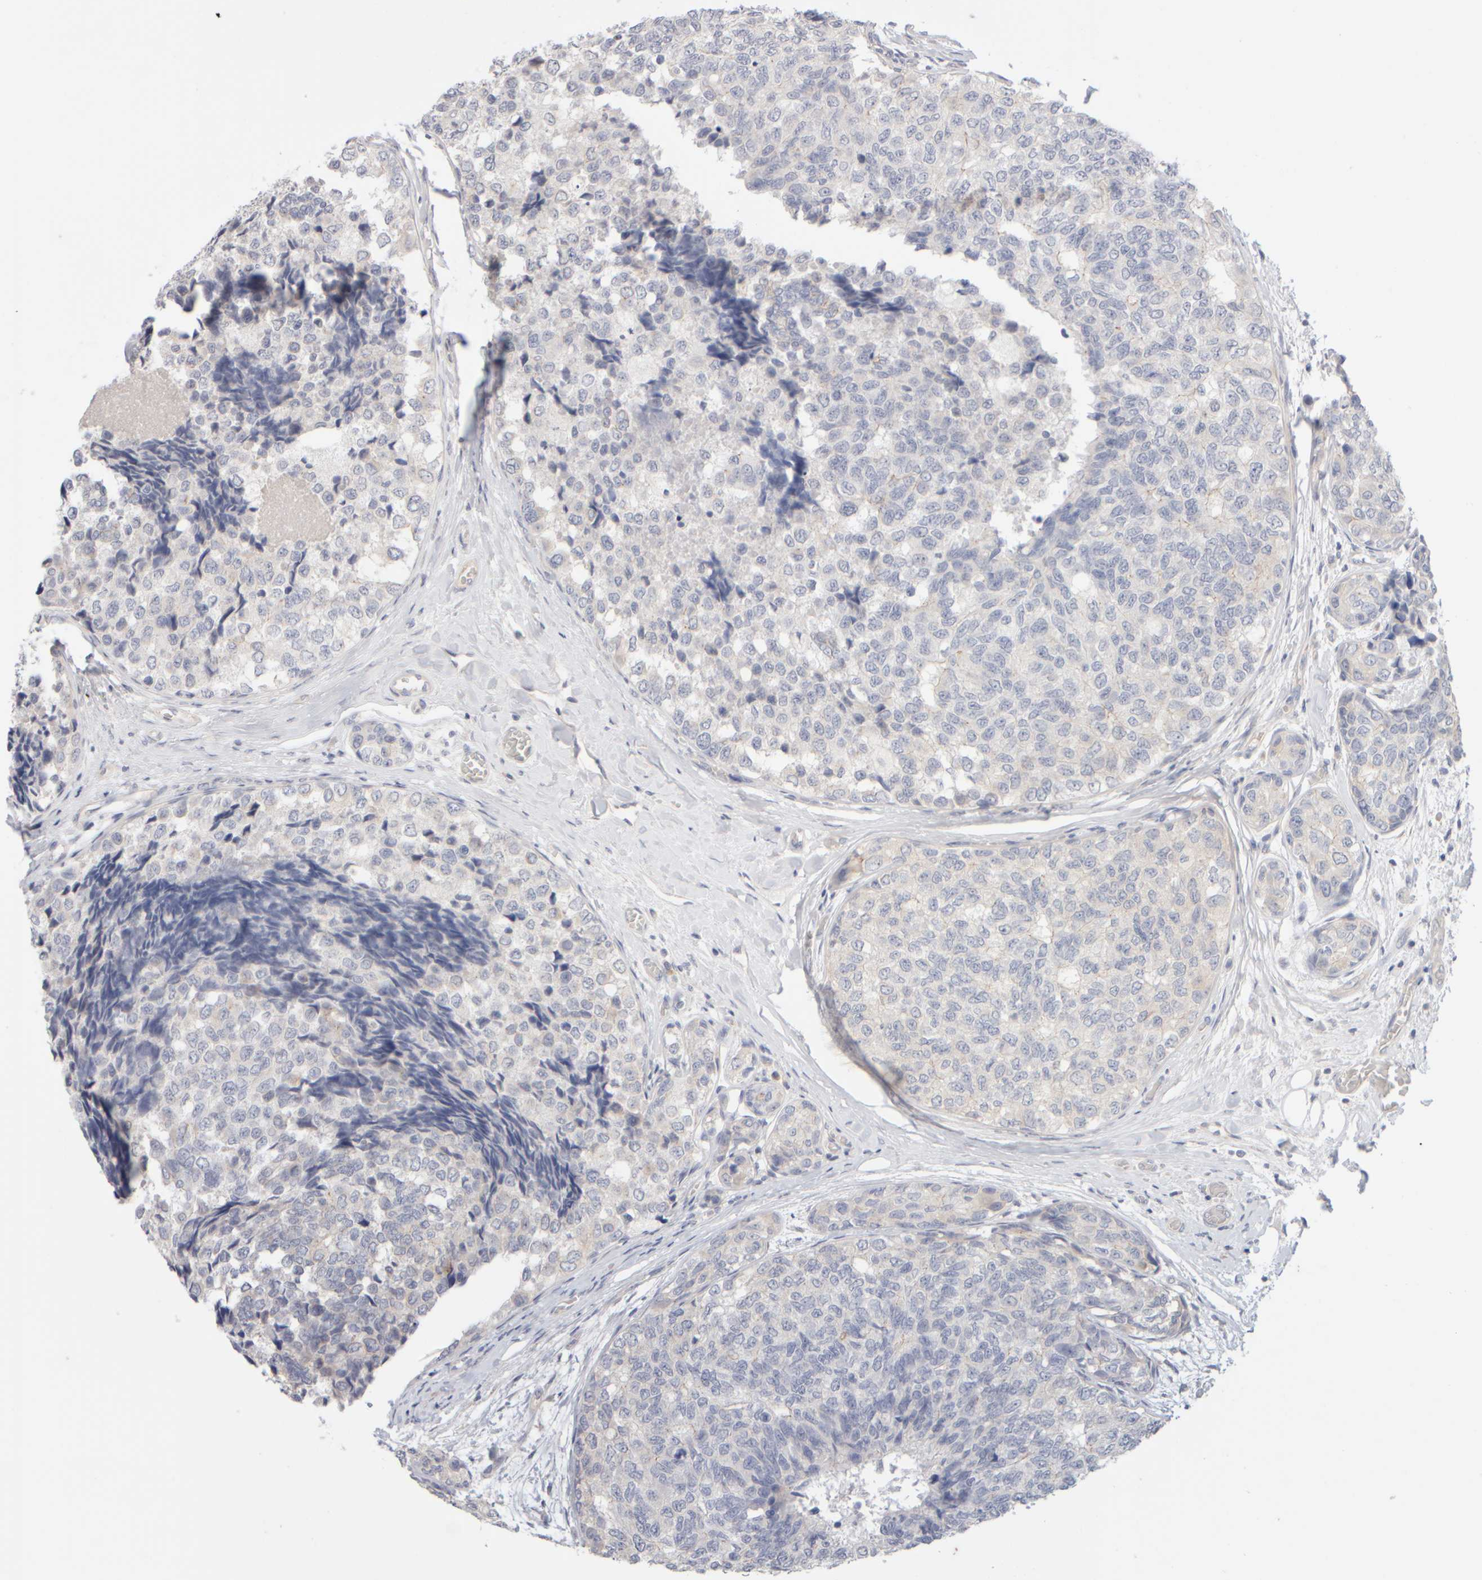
{"staining": {"intensity": "weak", "quantity": "<25%", "location": "cytoplasmic/membranous"}, "tissue": "breast cancer", "cell_type": "Tumor cells", "image_type": "cancer", "snomed": [{"axis": "morphology", "description": "Normal tissue, NOS"}, {"axis": "morphology", "description": "Duct carcinoma"}, {"axis": "topography", "description": "Breast"}], "caption": "Breast cancer was stained to show a protein in brown. There is no significant staining in tumor cells. (IHC, brightfield microscopy, high magnification).", "gene": "GOPC", "patient": {"sex": "female", "age": 43}}